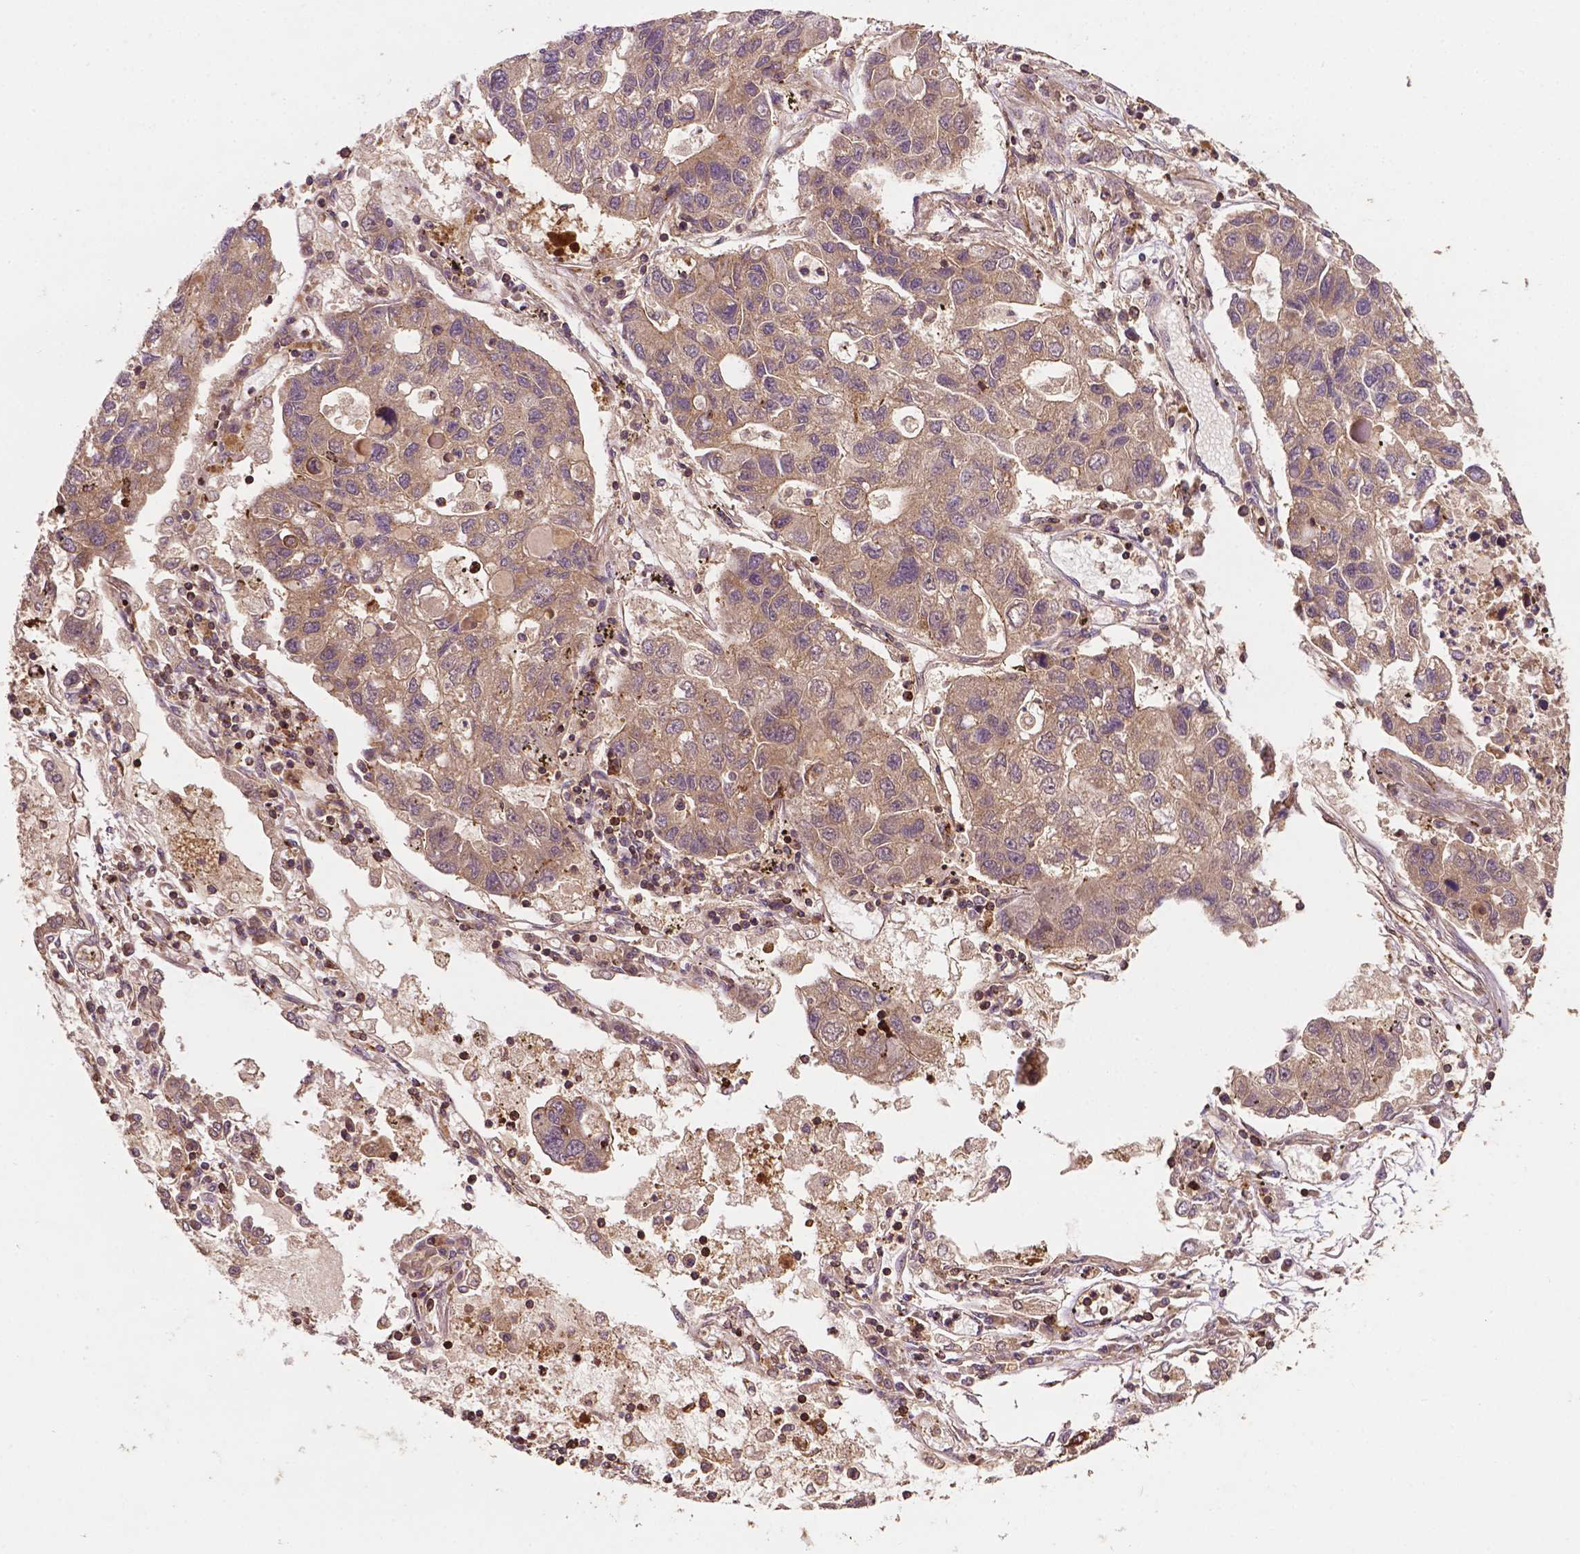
{"staining": {"intensity": "weak", "quantity": ">75%", "location": "cytoplasmic/membranous"}, "tissue": "lung cancer", "cell_type": "Tumor cells", "image_type": "cancer", "snomed": [{"axis": "morphology", "description": "Adenocarcinoma, NOS"}, {"axis": "topography", "description": "Bronchus"}, {"axis": "topography", "description": "Lung"}], "caption": "Protein positivity by immunohistochemistry (IHC) displays weak cytoplasmic/membranous positivity in about >75% of tumor cells in lung adenocarcinoma.", "gene": "ZMYND19", "patient": {"sex": "female", "age": 51}}